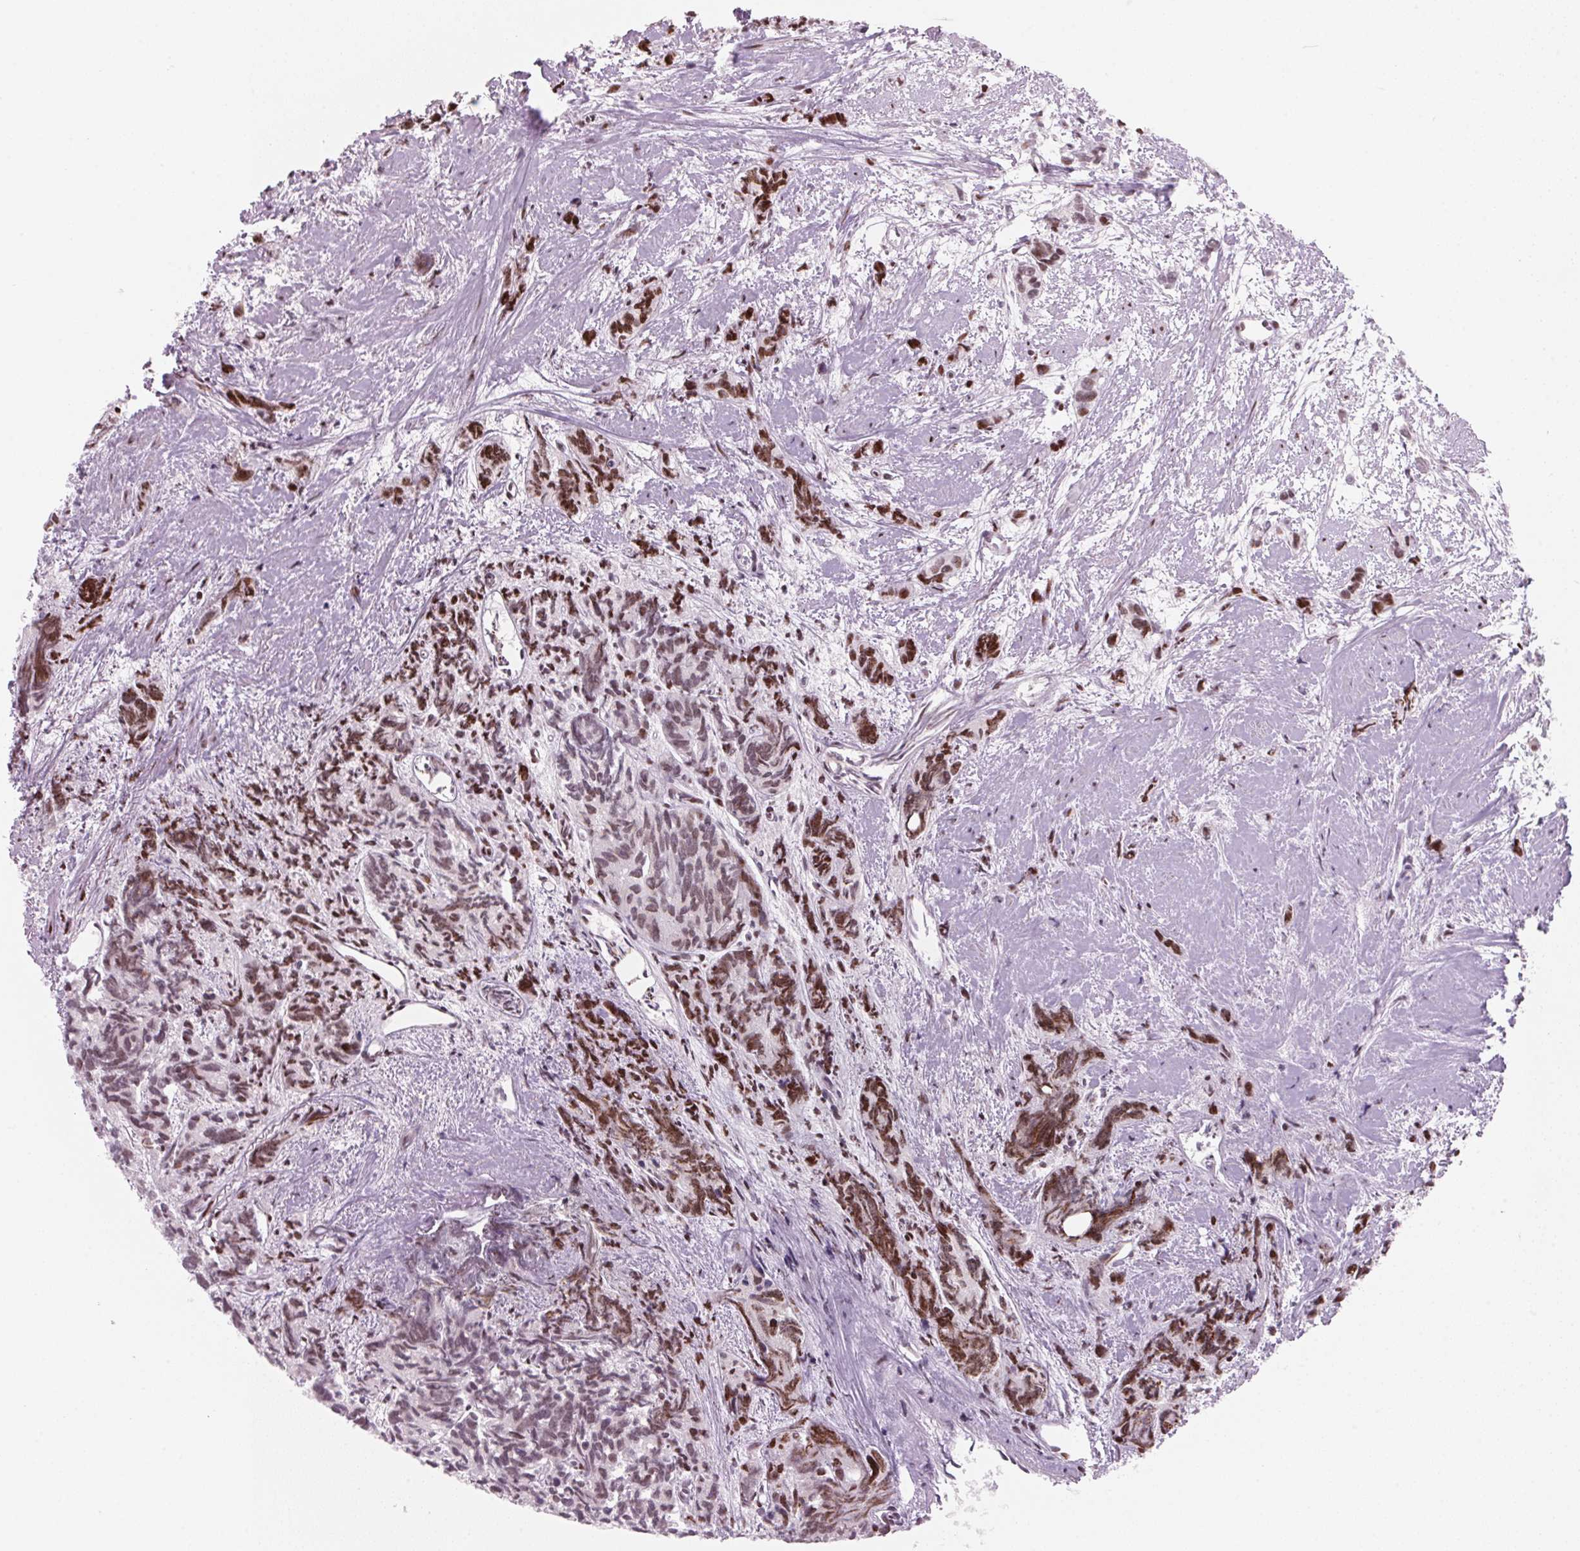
{"staining": {"intensity": "moderate", "quantity": "25%-75%", "location": "nuclear"}, "tissue": "prostate cancer", "cell_type": "Tumor cells", "image_type": "cancer", "snomed": [{"axis": "morphology", "description": "Adenocarcinoma, High grade"}, {"axis": "topography", "description": "Prostate"}], "caption": "This is an image of IHC staining of high-grade adenocarcinoma (prostate), which shows moderate staining in the nuclear of tumor cells.", "gene": "NXF1", "patient": {"sex": "male", "age": 77}}